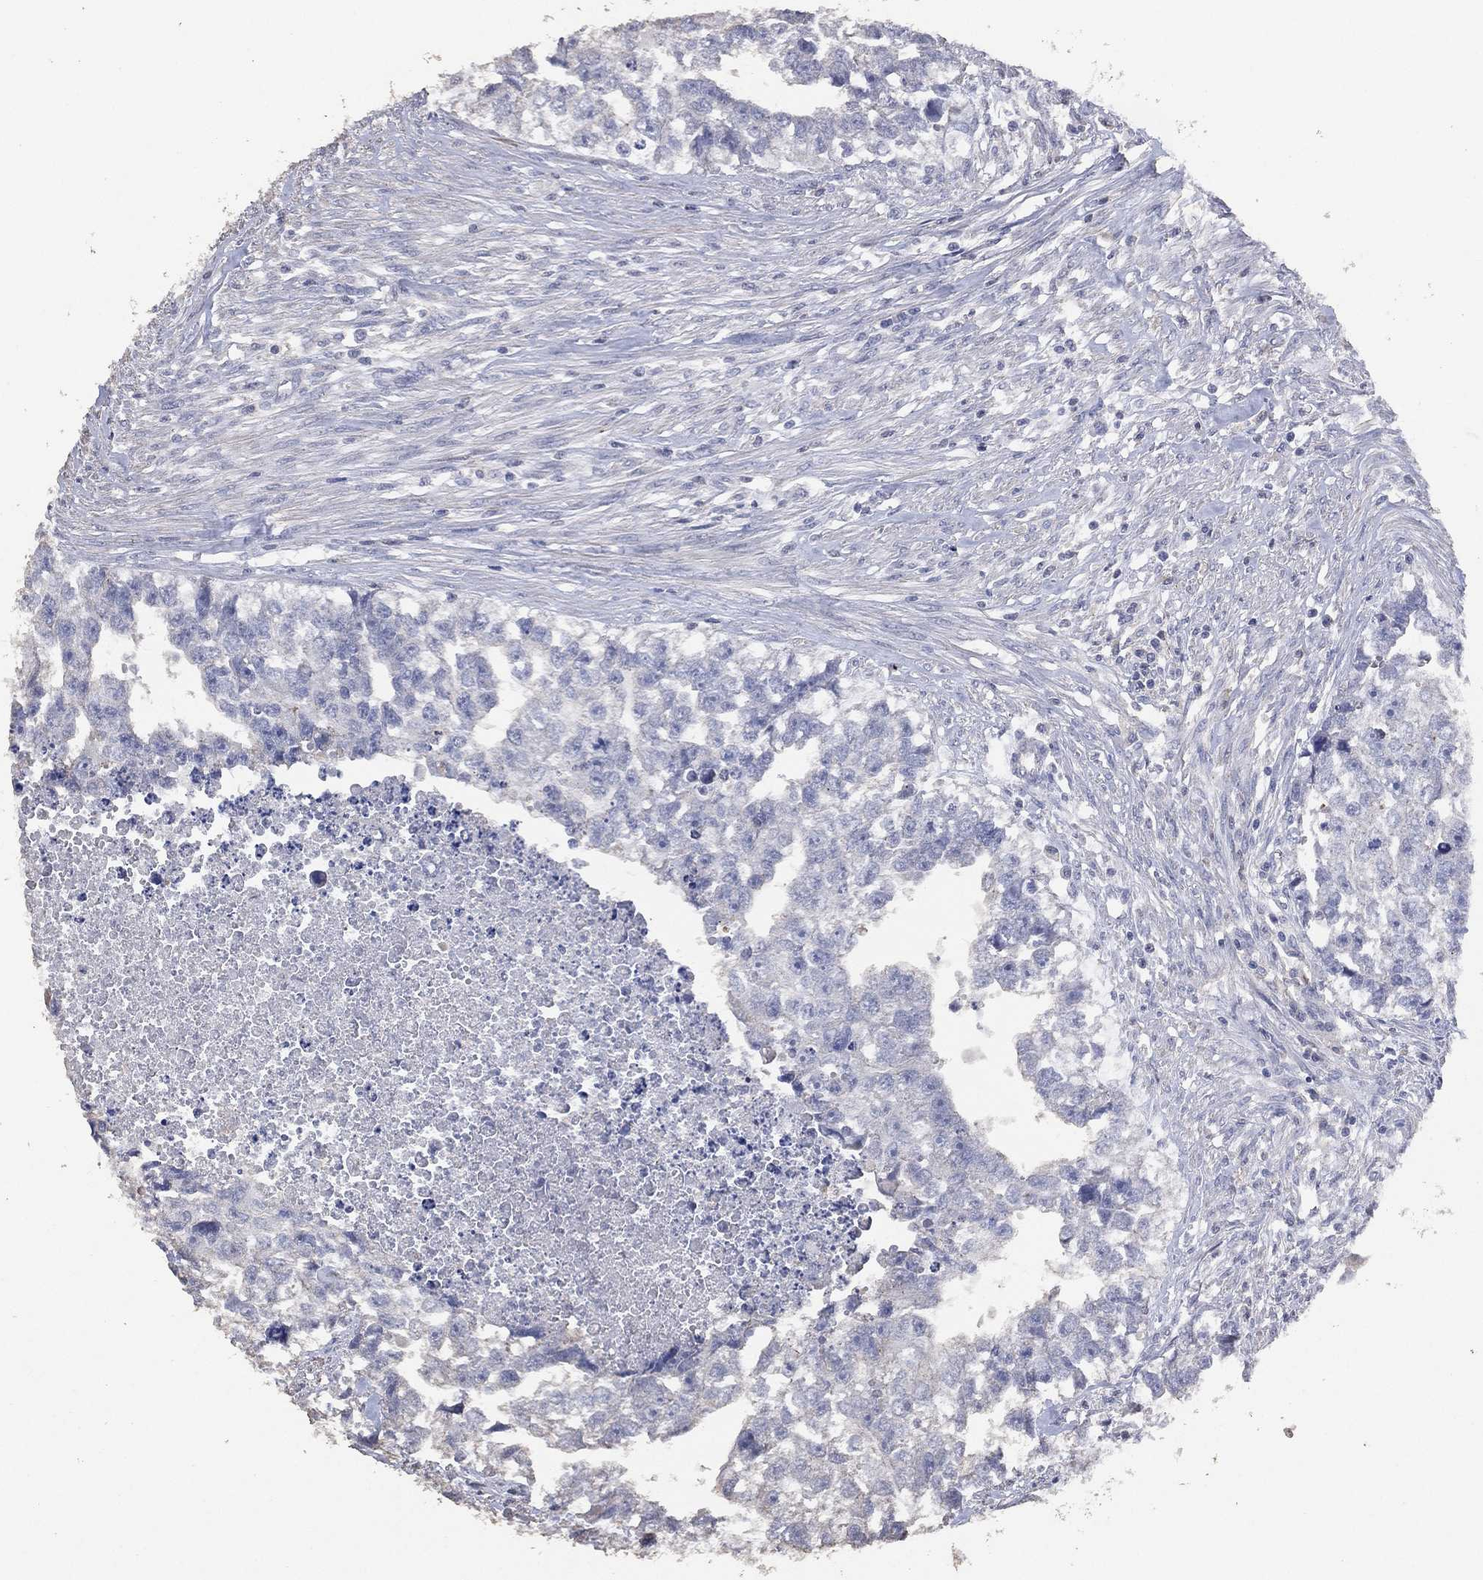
{"staining": {"intensity": "negative", "quantity": "none", "location": "none"}, "tissue": "testis cancer", "cell_type": "Tumor cells", "image_type": "cancer", "snomed": [{"axis": "morphology", "description": "Carcinoma, Embryonal, NOS"}, {"axis": "morphology", "description": "Teratoma, malignant, NOS"}, {"axis": "topography", "description": "Testis"}], "caption": "This is a photomicrograph of immunohistochemistry (IHC) staining of testis cancer, which shows no staining in tumor cells.", "gene": "ADPRHL1", "patient": {"sex": "male", "age": 44}}